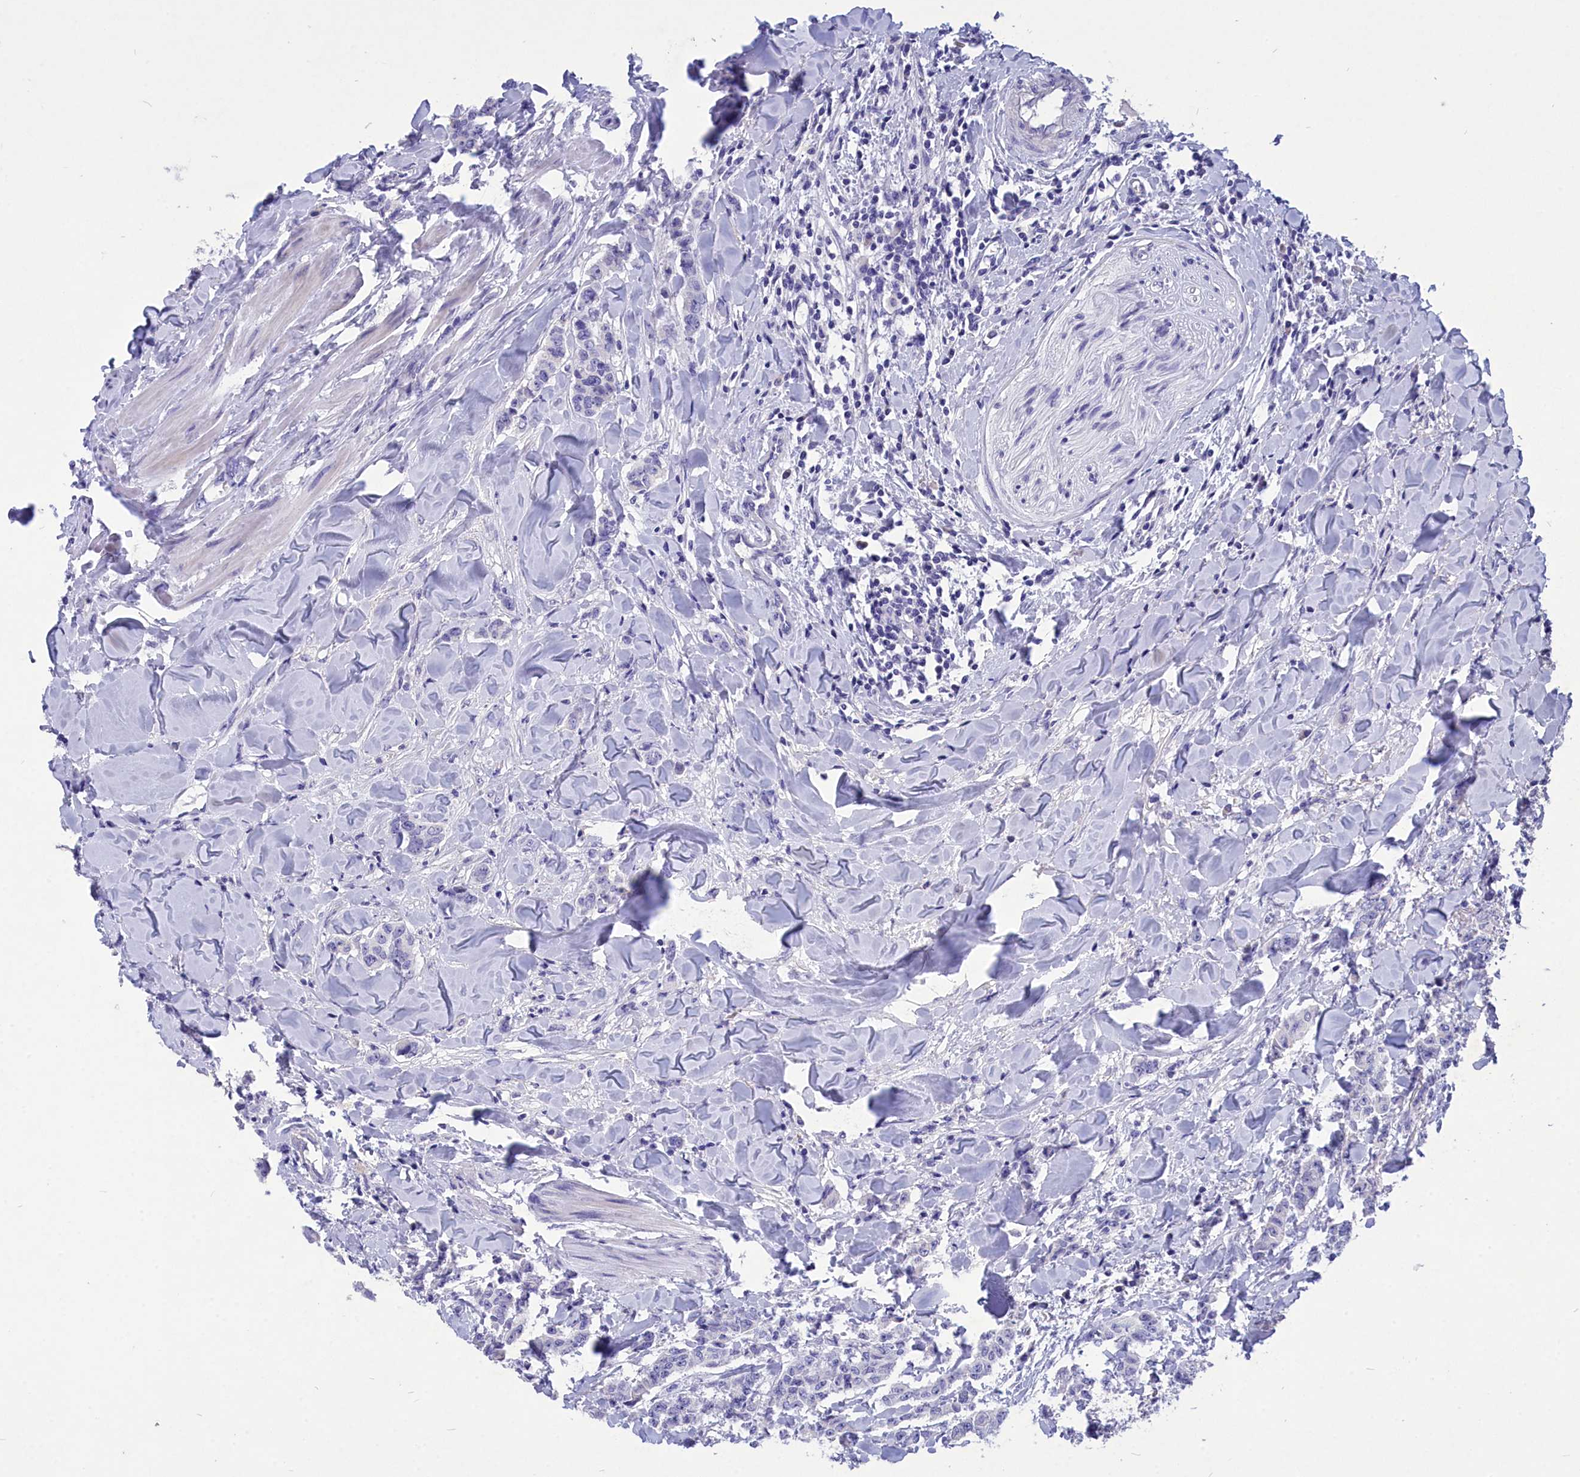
{"staining": {"intensity": "negative", "quantity": "none", "location": "none"}, "tissue": "breast cancer", "cell_type": "Tumor cells", "image_type": "cancer", "snomed": [{"axis": "morphology", "description": "Duct carcinoma"}, {"axis": "topography", "description": "Breast"}], "caption": "Immunohistochemistry of human infiltrating ductal carcinoma (breast) reveals no staining in tumor cells.", "gene": "DEFB119", "patient": {"sex": "female", "age": 40}}